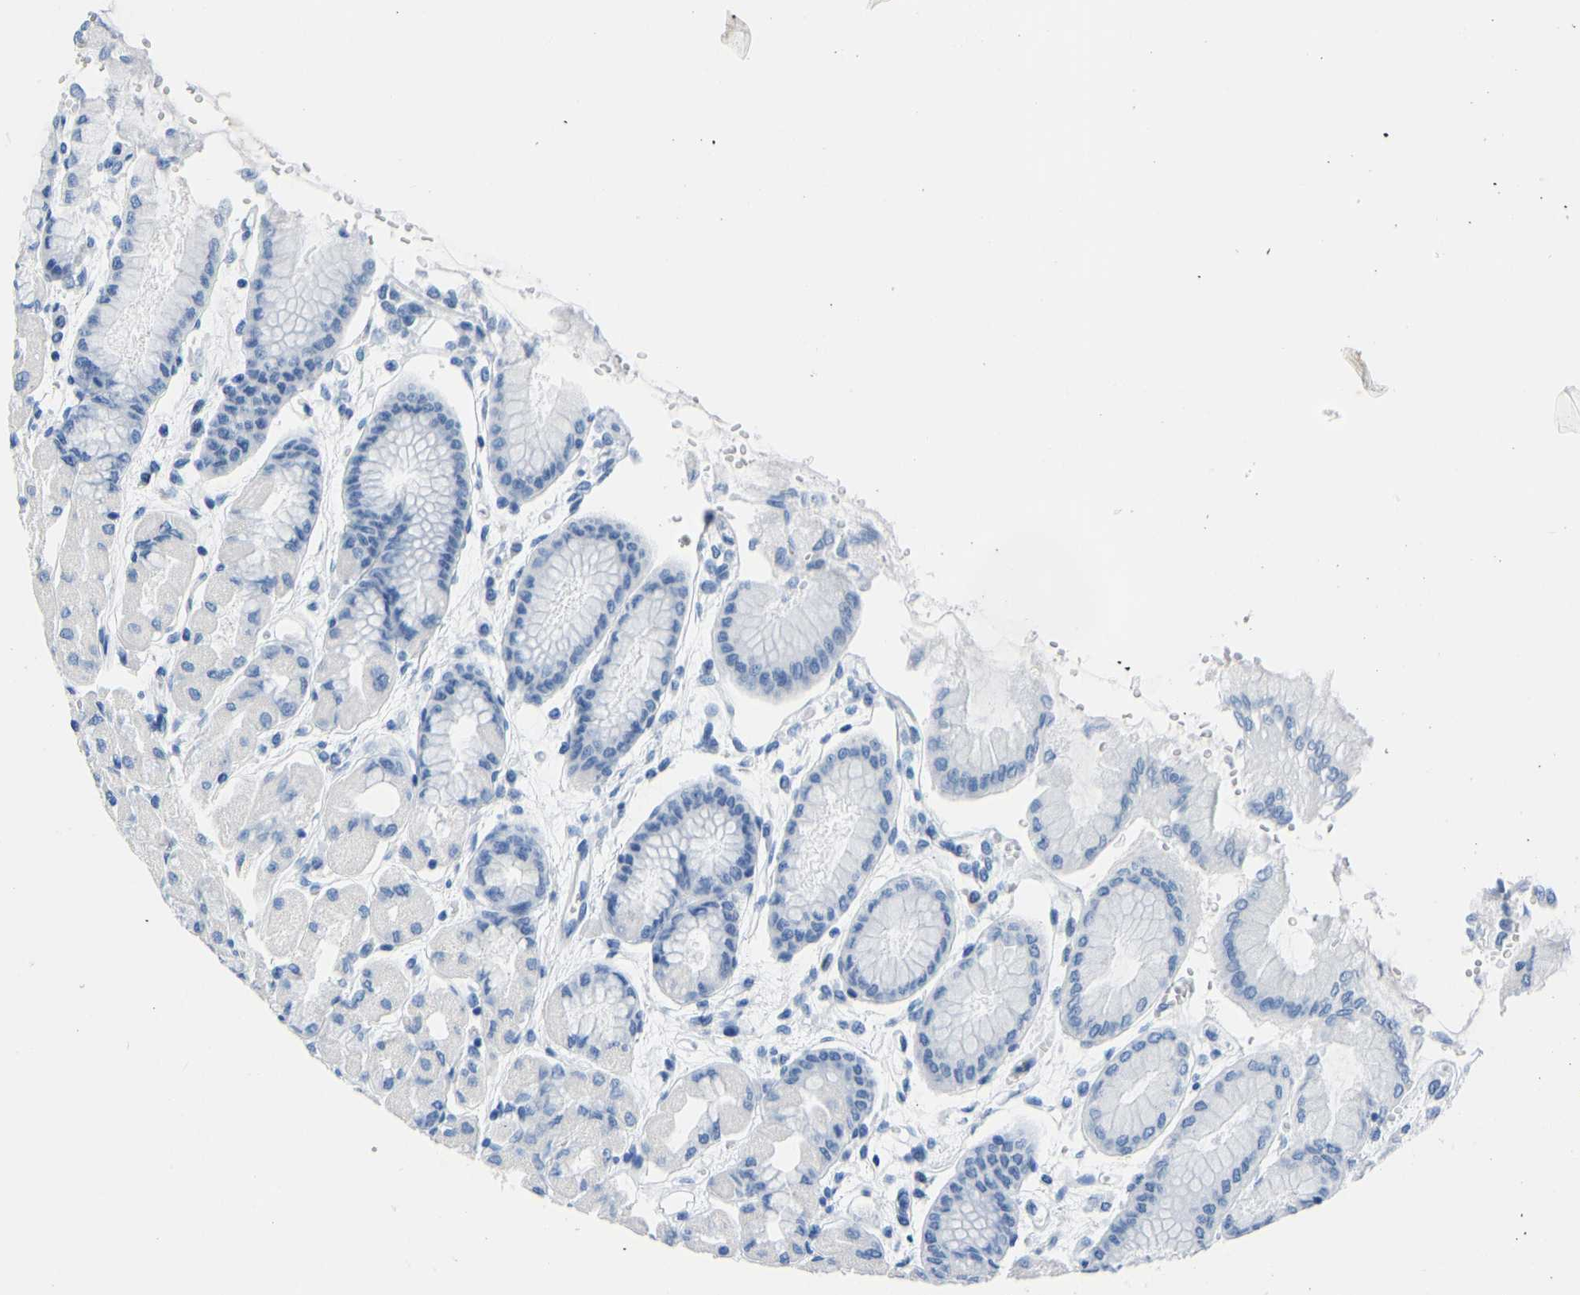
{"staining": {"intensity": "negative", "quantity": "none", "location": "none"}, "tissue": "stomach", "cell_type": "Glandular cells", "image_type": "normal", "snomed": [{"axis": "morphology", "description": "Normal tissue, NOS"}, {"axis": "topography", "description": "Stomach, upper"}], "caption": "Micrograph shows no protein expression in glandular cells of benign stomach.", "gene": "SERPINB3", "patient": {"sex": "female", "age": 56}}